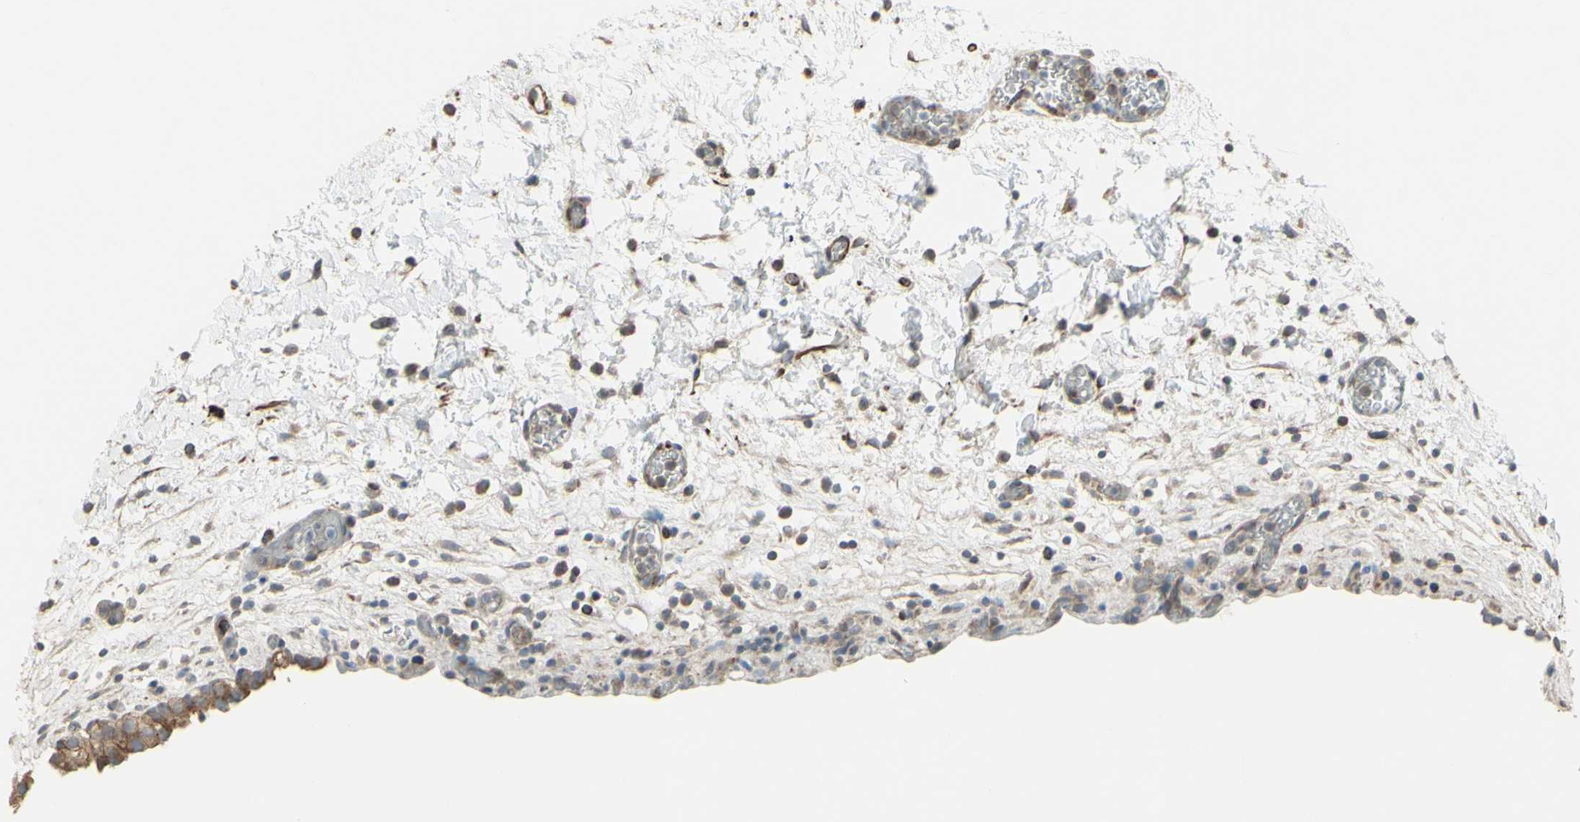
{"staining": {"intensity": "moderate", "quantity": "25%-75%", "location": "cytoplasmic/membranous"}, "tissue": "urinary bladder", "cell_type": "Urothelial cells", "image_type": "normal", "snomed": [{"axis": "morphology", "description": "Normal tissue, NOS"}, {"axis": "topography", "description": "Urinary bladder"}], "caption": "Protein staining shows moderate cytoplasmic/membranous positivity in approximately 25%-75% of urothelial cells in benign urinary bladder.", "gene": "FAM171B", "patient": {"sex": "female", "age": 64}}